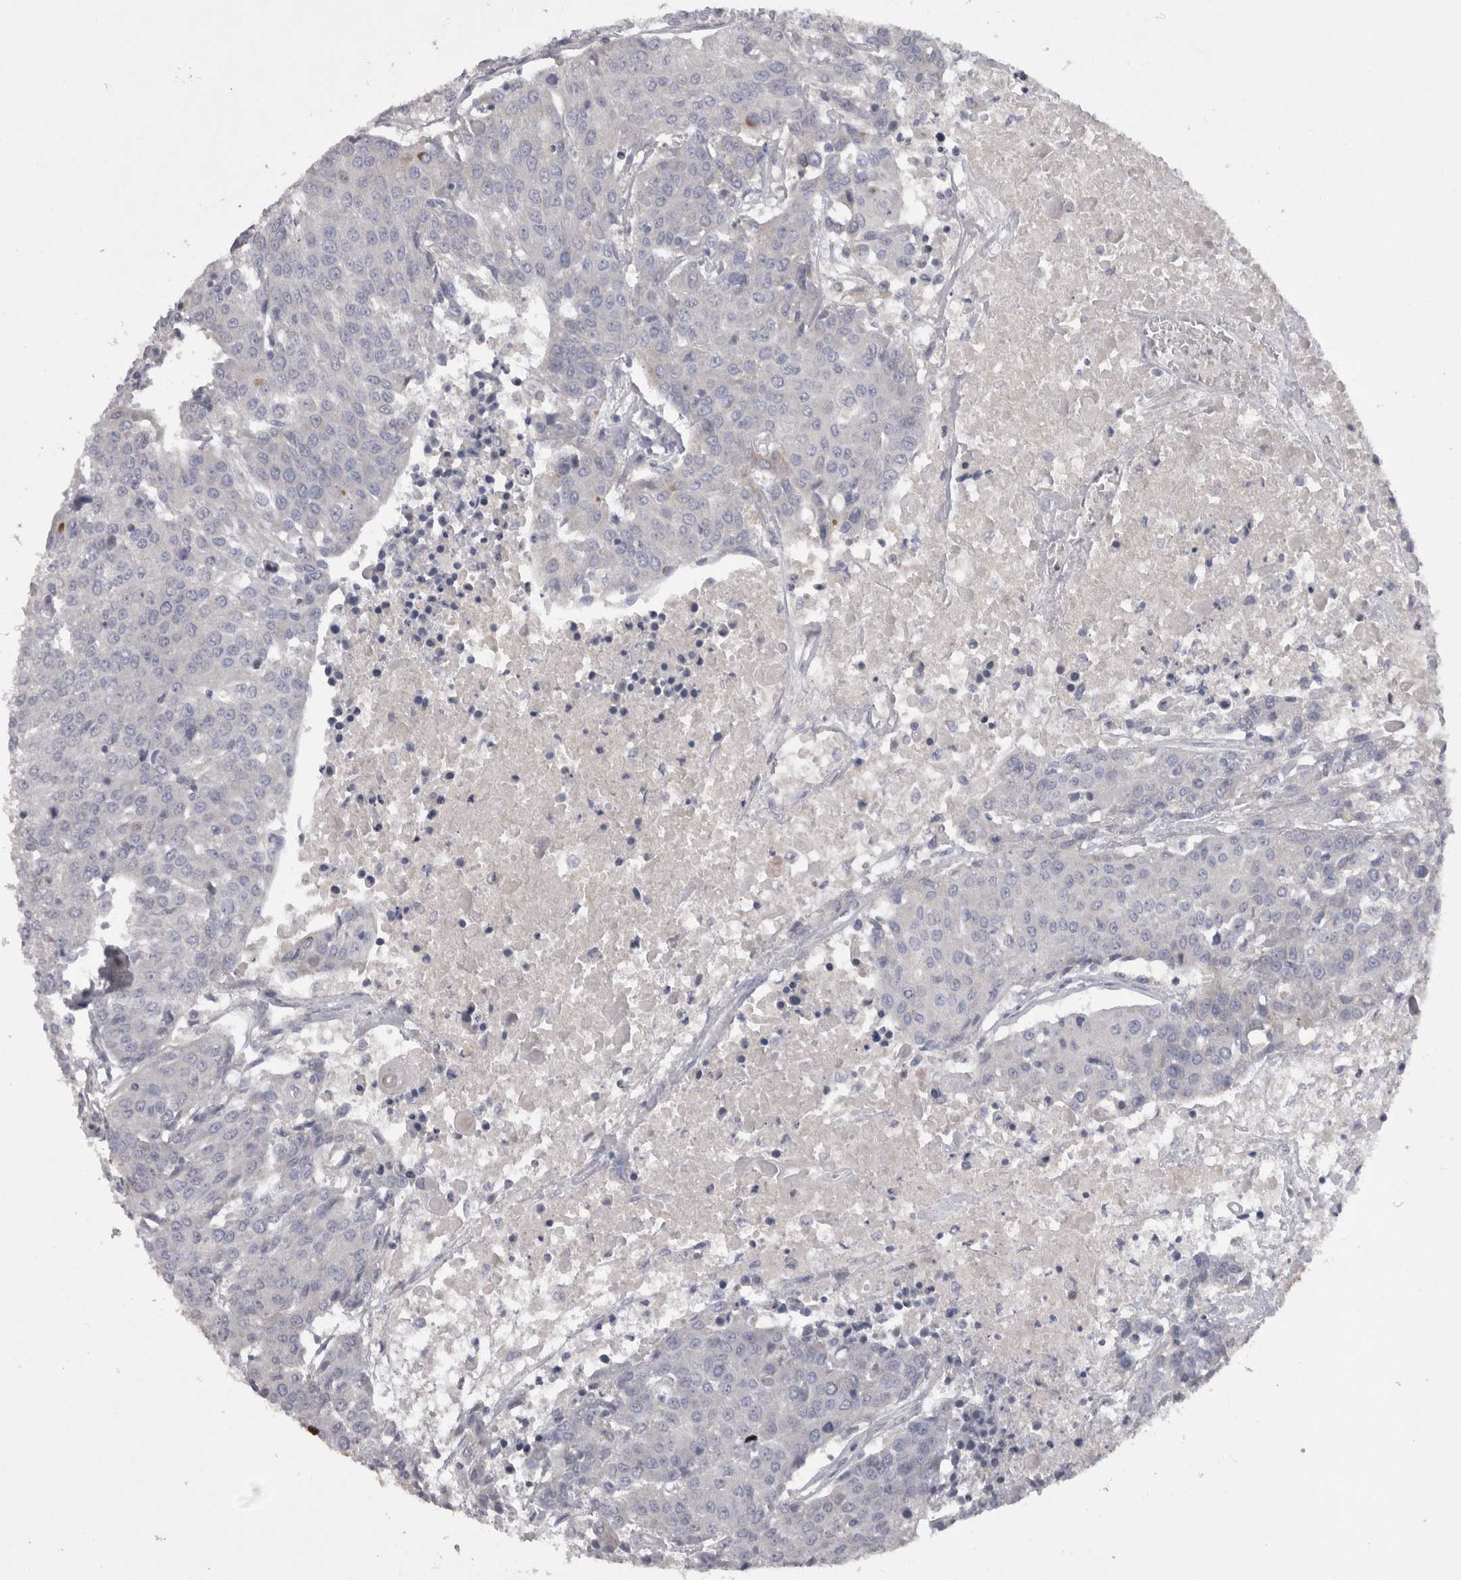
{"staining": {"intensity": "negative", "quantity": "none", "location": "none"}, "tissue": "urothelial cancer", "cell_type": "Tumor cells", "image_type": "cancer", "snomed": [{"axis": "morphology", "description": "Urothelial carcinoma, High grade"}, {"axis": "topography", "description": "Urinary bladder"}], "caption": "Micrograph shows no significant protein expression in tumor cells of high-grade urothelial carcinoma.", "gene": "LRRC40", "patient": {"sex": "female", "age": 85}}